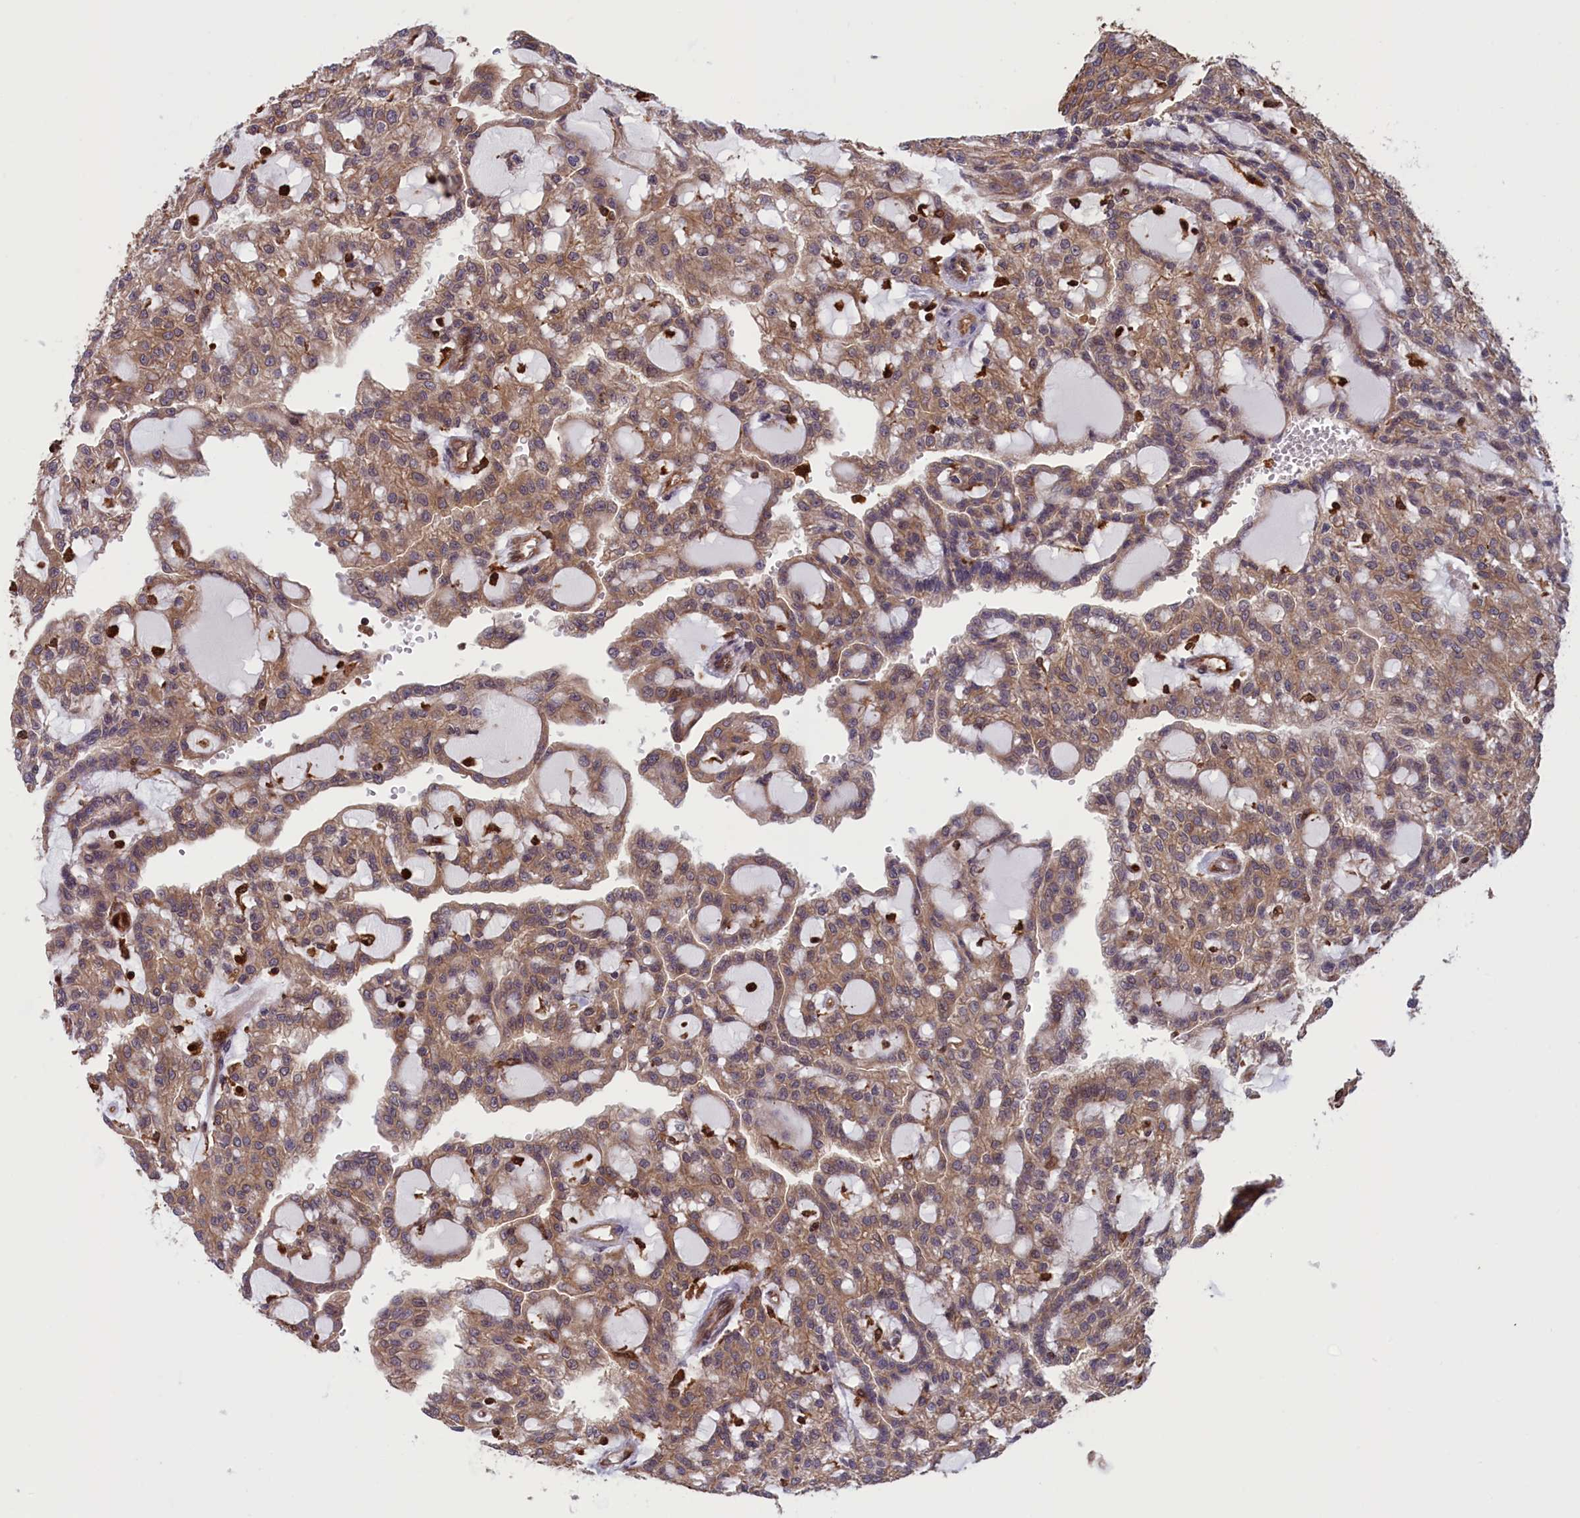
{"staining": {"intensity": "moderate", "quantity": ">75%", "location": "cytoplasmic/membranous"}, "tissue": "renal cancer", "cell_type": "Tumor cells", "image_type": "cancer", "snomed": [{"axis": "morphology", "description": "Adenocarcinoma, NOS"}, {"axis": "topography", "description": "Kidney"}], "caption": "Renal cancer was stained to show a protein in brown. There is medium levels of moderate cytoplasmic/membranous expression in approximately >75% of tumor cells.", "gene": "ARHGAP18", "patient": {"sex": "male", "age": 63}}